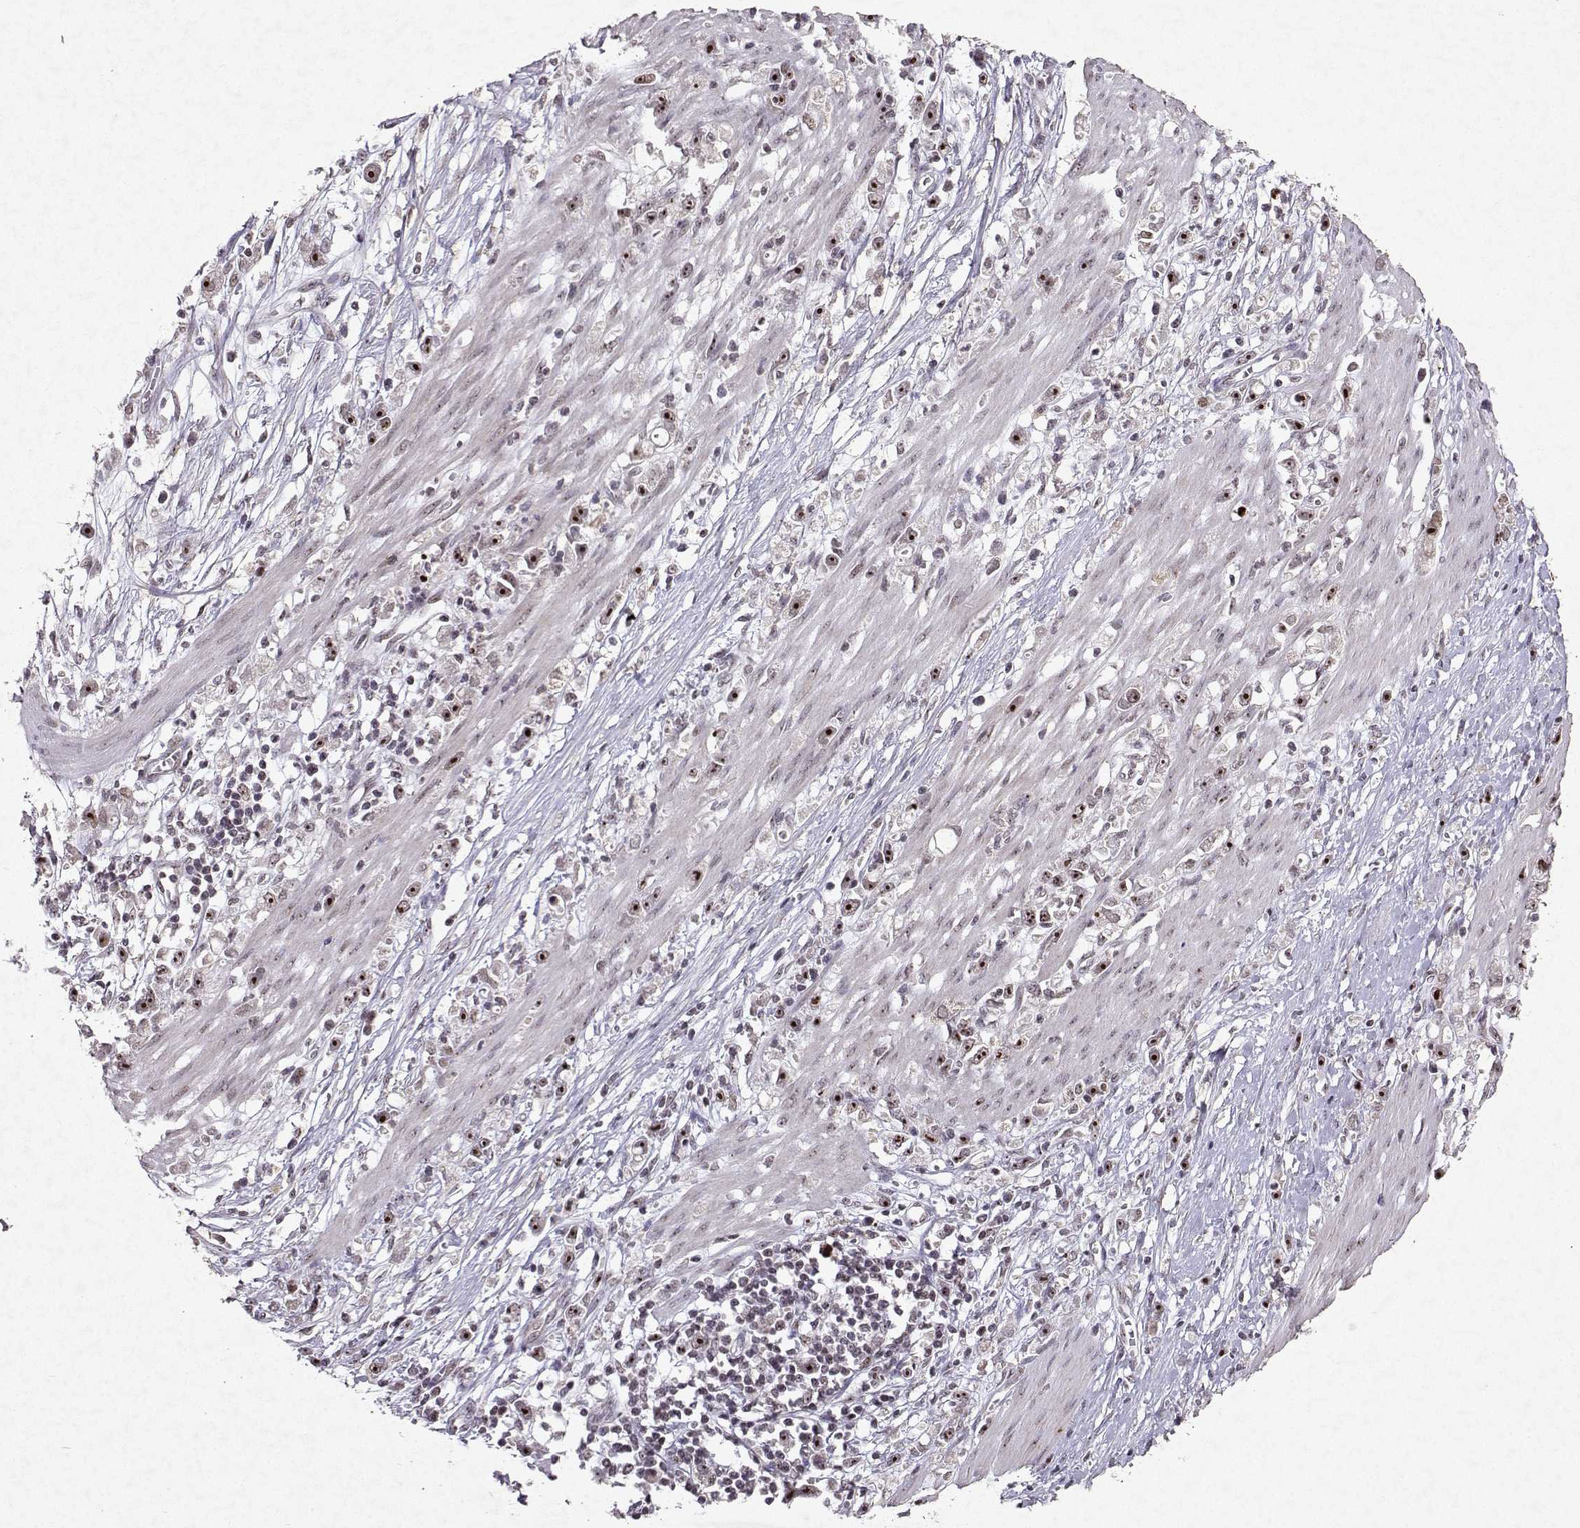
{"staining": {"intensity": "strong", "quantity": ">75%", "location": "nuclear"}, "tissue": "stomach cancer", "cell_type": "Tumor cells", "image_type": "cancer", "snomed": [{"axis": "morphology", "description": "Adenocarcinoma, NOS"}, {"axis": "topography", "description": "Stomach"}], "caption": "Stomach cancer (adenocarcinoma) stained for a protein reveals strong nuclear positivity in tumor cells. (Stains: DAB in brown, nuclei in blue, Microscopy: brightfield microscopy at high magnification).", "gene": "DDX56", "patient": {"sex": "female", "age": 59}}